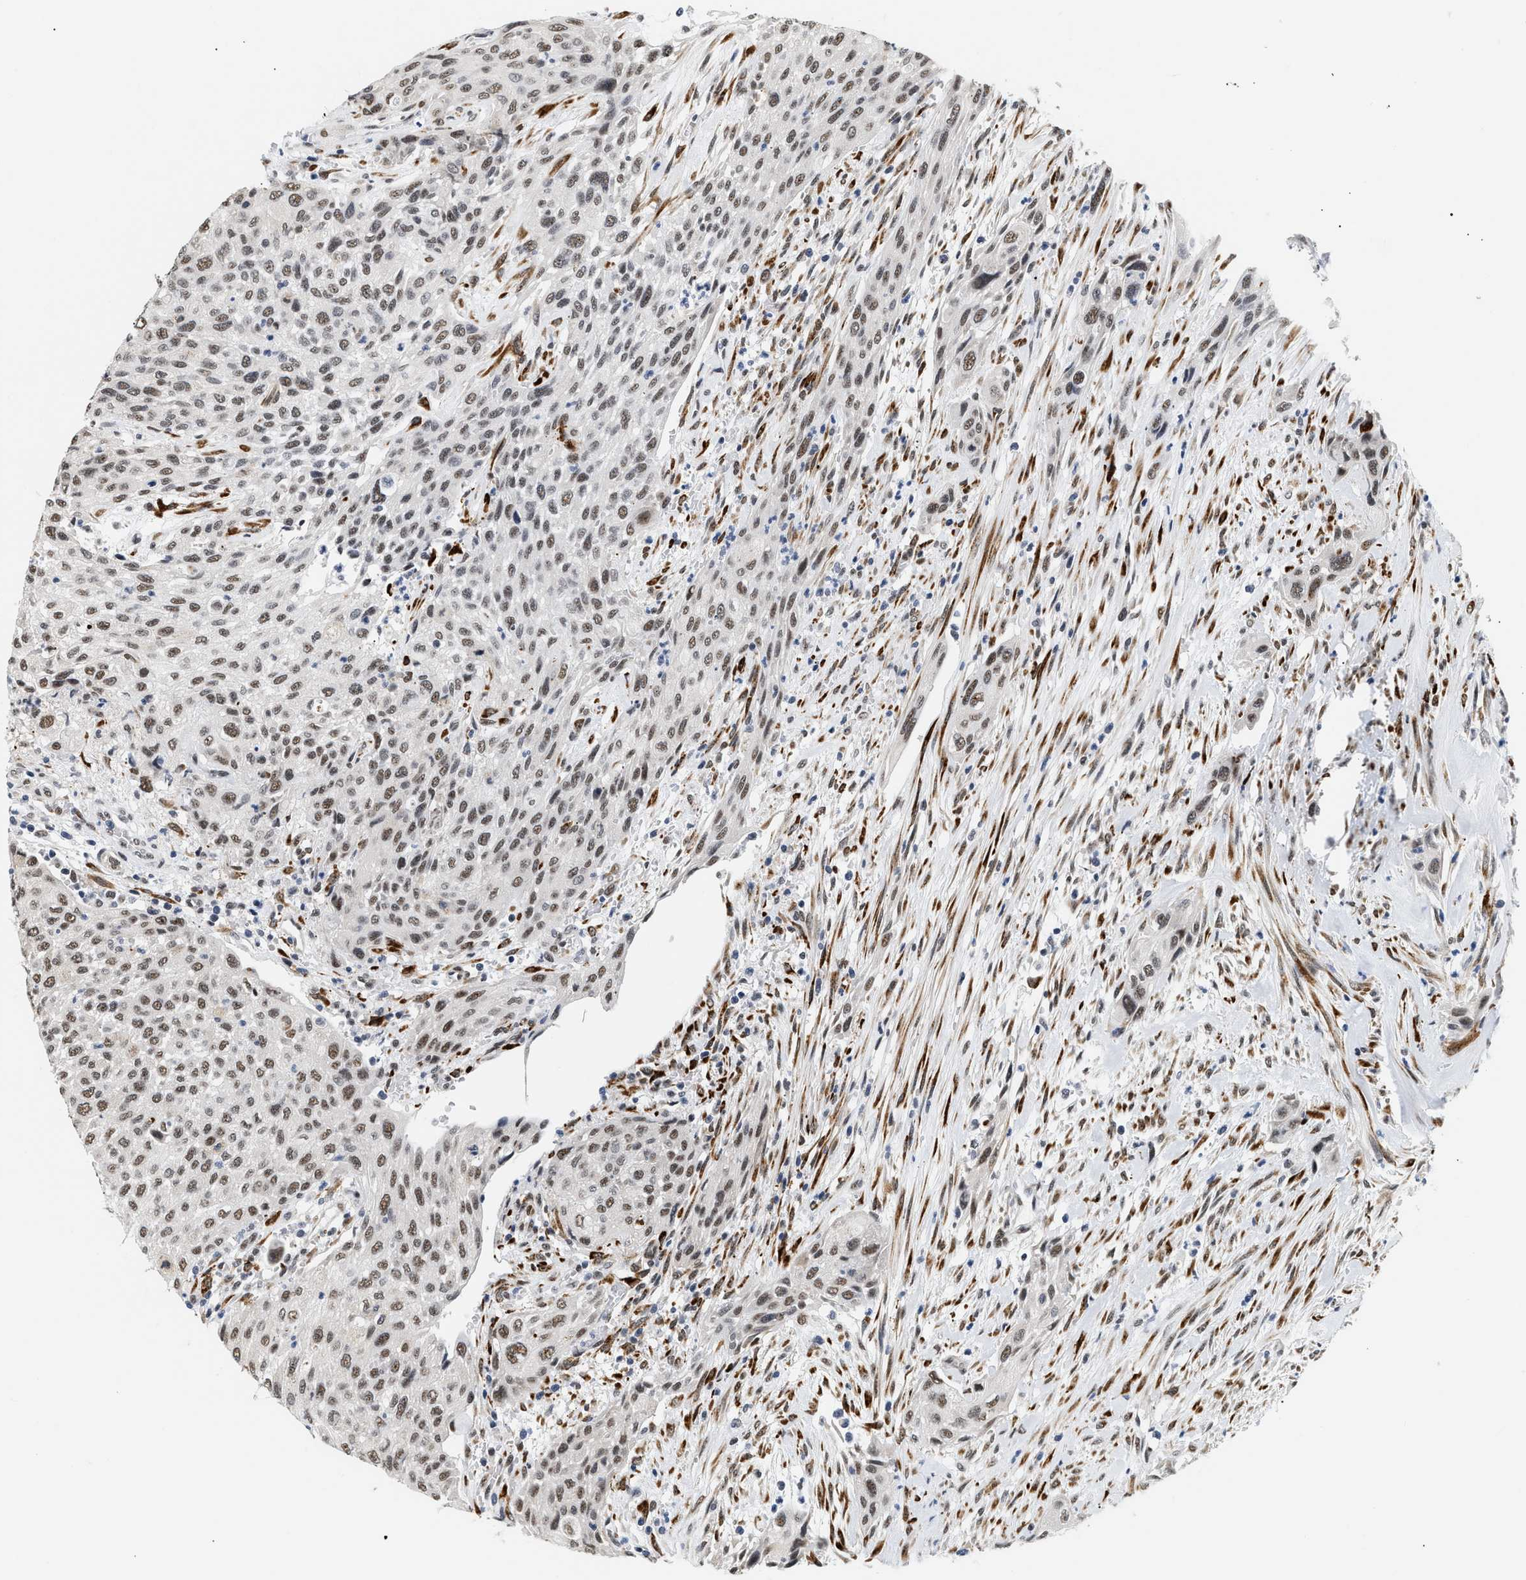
{"staining": {"intensity": "weak", "quantity": ">75%", "location": "nuclear"}, "tissue": "urothelial cancer", "cell_type": "Tumor cells", "image_type": "cancer", "snomed": [{"axis": "morphology", "description": "Urothelial carcinoma, Low grade"}, {"axis": "morphology", "description": "Urothelial carcinoma, High grade"}, {"axis": "topography", "description": "Urinary bladder"}], "caption": "A brown stain shows weak nuclear staining of a protein in human low-grade urothelial carcinoma tumor cells. Nuclei are stained in blue.", "gene": "THOC1", "patient": {"sex": "male", "age": 35}}